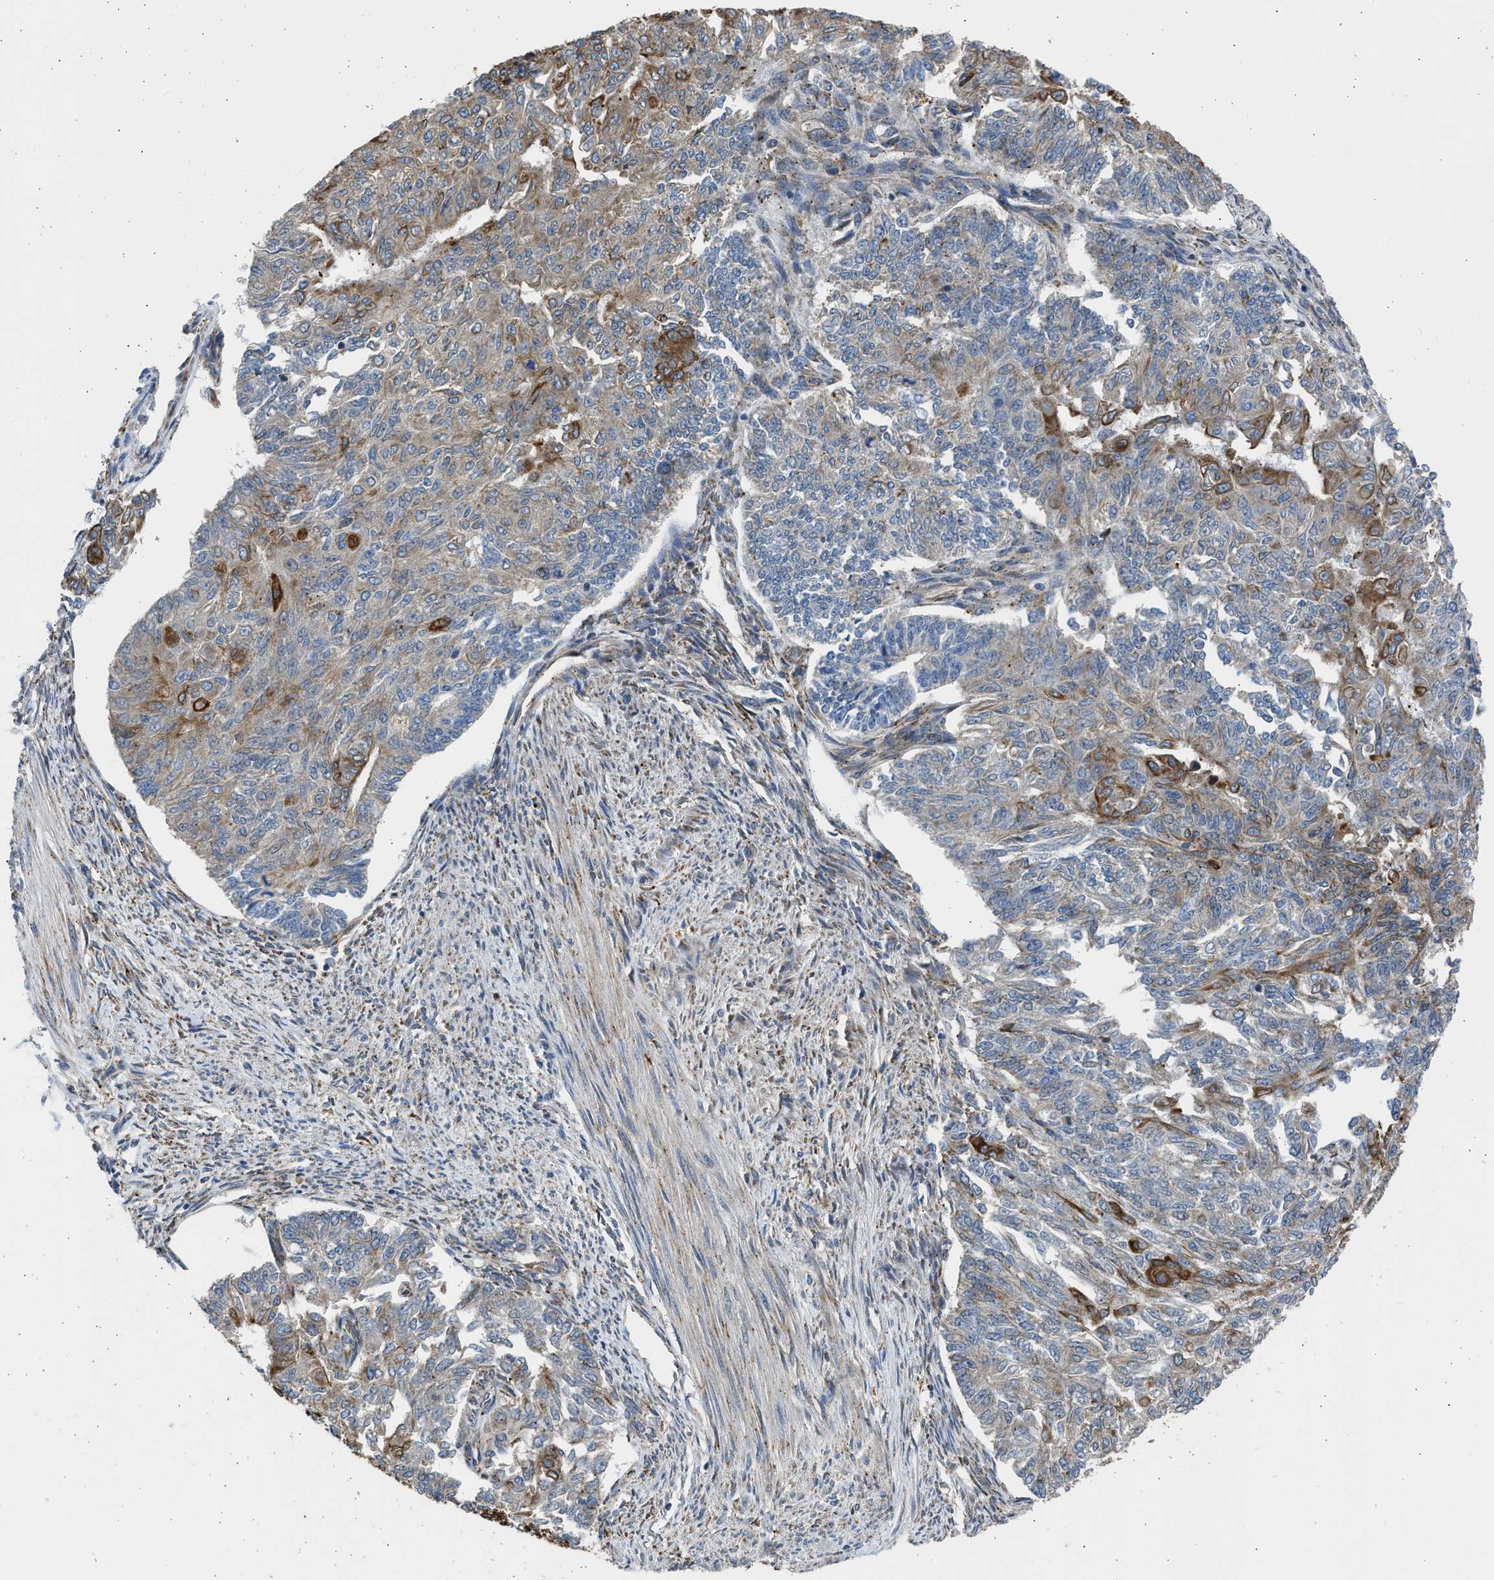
{"staining": {"intensity": "strong", "quantity": "<25%", "location": "cytoplasmic/membranous"}, "tissue": "endometrial cancer", "cell_type": "Tumor cells", "image_type": "cancer", "snomed": [{"axis": "morphology", "description": "Adenocarcinoma, NOS"}, {"axis": "topography", "description": "Endometrium"}], "caption": "Approximately <25% of tumor cells in endometrial adenocarcinoma demonstrate strong cytoplasmic/membranous protein staining as visualized by brown immunohistochemical staining.", "gene": "PLD2", "patient": {"sex": "female", "age": 32}}